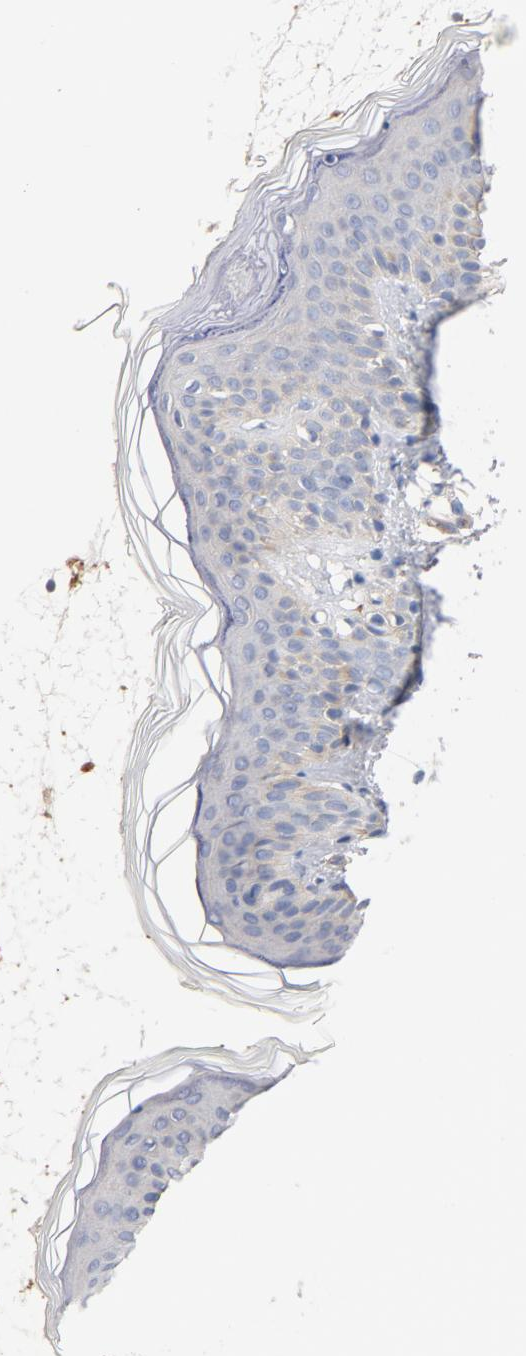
{"staining": {"intensity": "negative", "quantity": "none", "location": "none"}, "tissue": "skin", "cell_type": "Fibroblasts", "image_type": "normal", "snomed": [{"axis": "morphology", "description": "Normal tissue, NOS"}, {"axis": "topography", "description": "Skin"}], "caption": "This is a histopathology image of immunohistochemistry (IHC) staining of benign skin, which shows no positivity in fibroblasts.", "gene": "STRN3", "patient": {"sex": "female", "age": 4}}